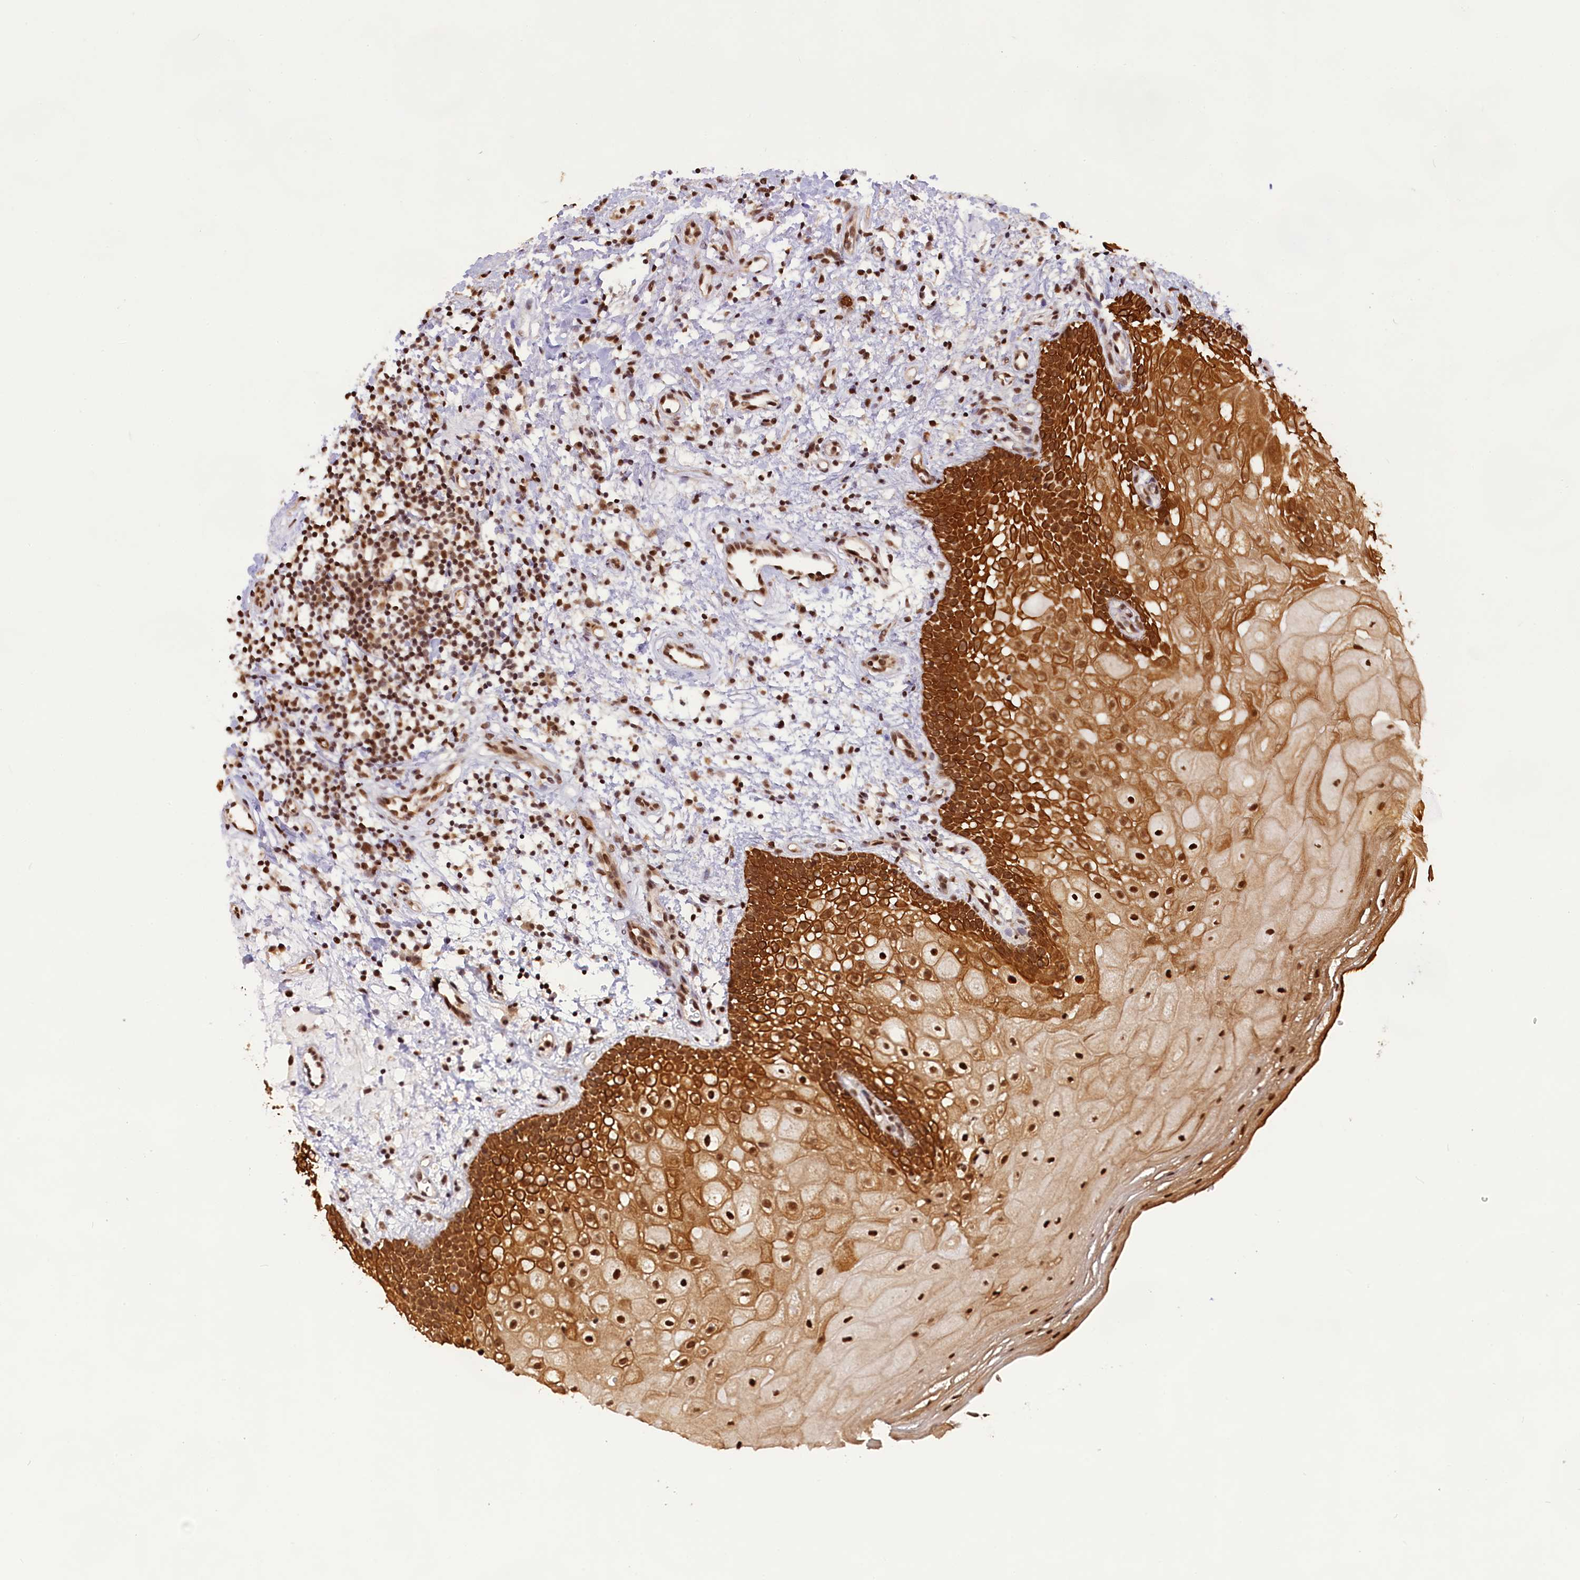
{"staining": {"intensity": "strong", "quantity": ">75%", "location": "cytoplasmic/membranous,nuclear"}, "tissue": "oral mucosa", "cell_type": "Squamous epithelial cells", "image_type": "normal", "snomed": [{"axis": "morphology", "description": "Normal tissue, NOS"}, {"axis": "topography", "description": "Oral tissue"}], "caption": "Protein analysis of benign oral mucosa displays strong cytoplasmic/membranous,nuclear staining in about >75% of squamous epithelial cells.", "gene": "CARD8", "patient": {"sex": "male", "age": 74}}